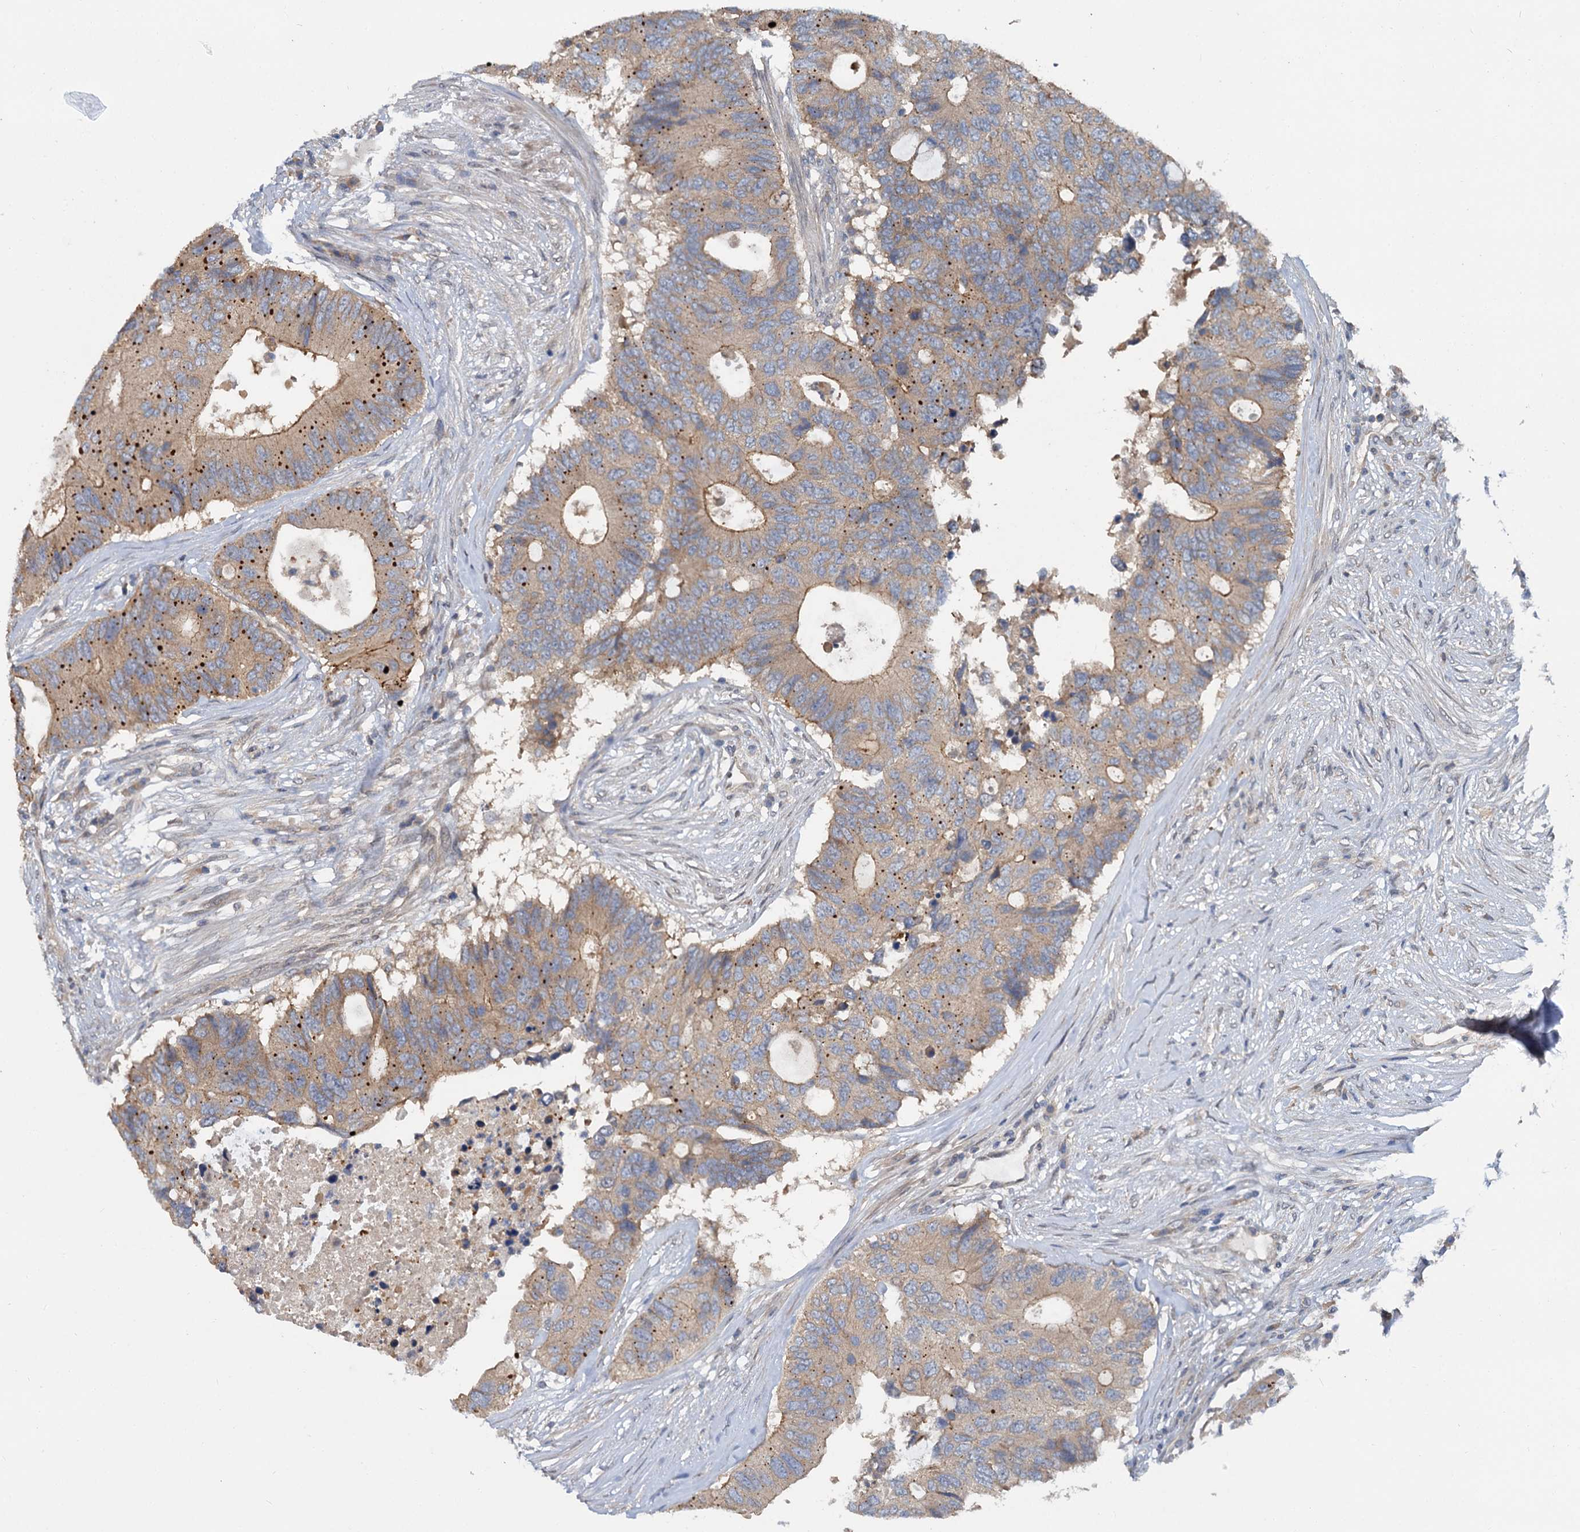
{"staining": {"intensity": "moderate", "quantity": ">75%", "location": "cytoplasmic/membranous"}, "tissue": "colorectal cancer", "cell_type": "Tumor cells", "image_type": "cancer", "snomed": [{"axis": "morphology", "description": "Adenocarcinoma, NOS"}, {"axis": "topography", "description": "Colon"}], "caption": "A medium amount of moderate cytoplasmic/membranous positivity is seen in approximately >75% of tumor cells in colorectal adenocarcinoma tissue. (DAB (3,3'-diaminobenzidine) IHC with brightfield microscopy, high magnification).", "gene": "ZNF324", "patient": {"sex": "male", "age": 71}}